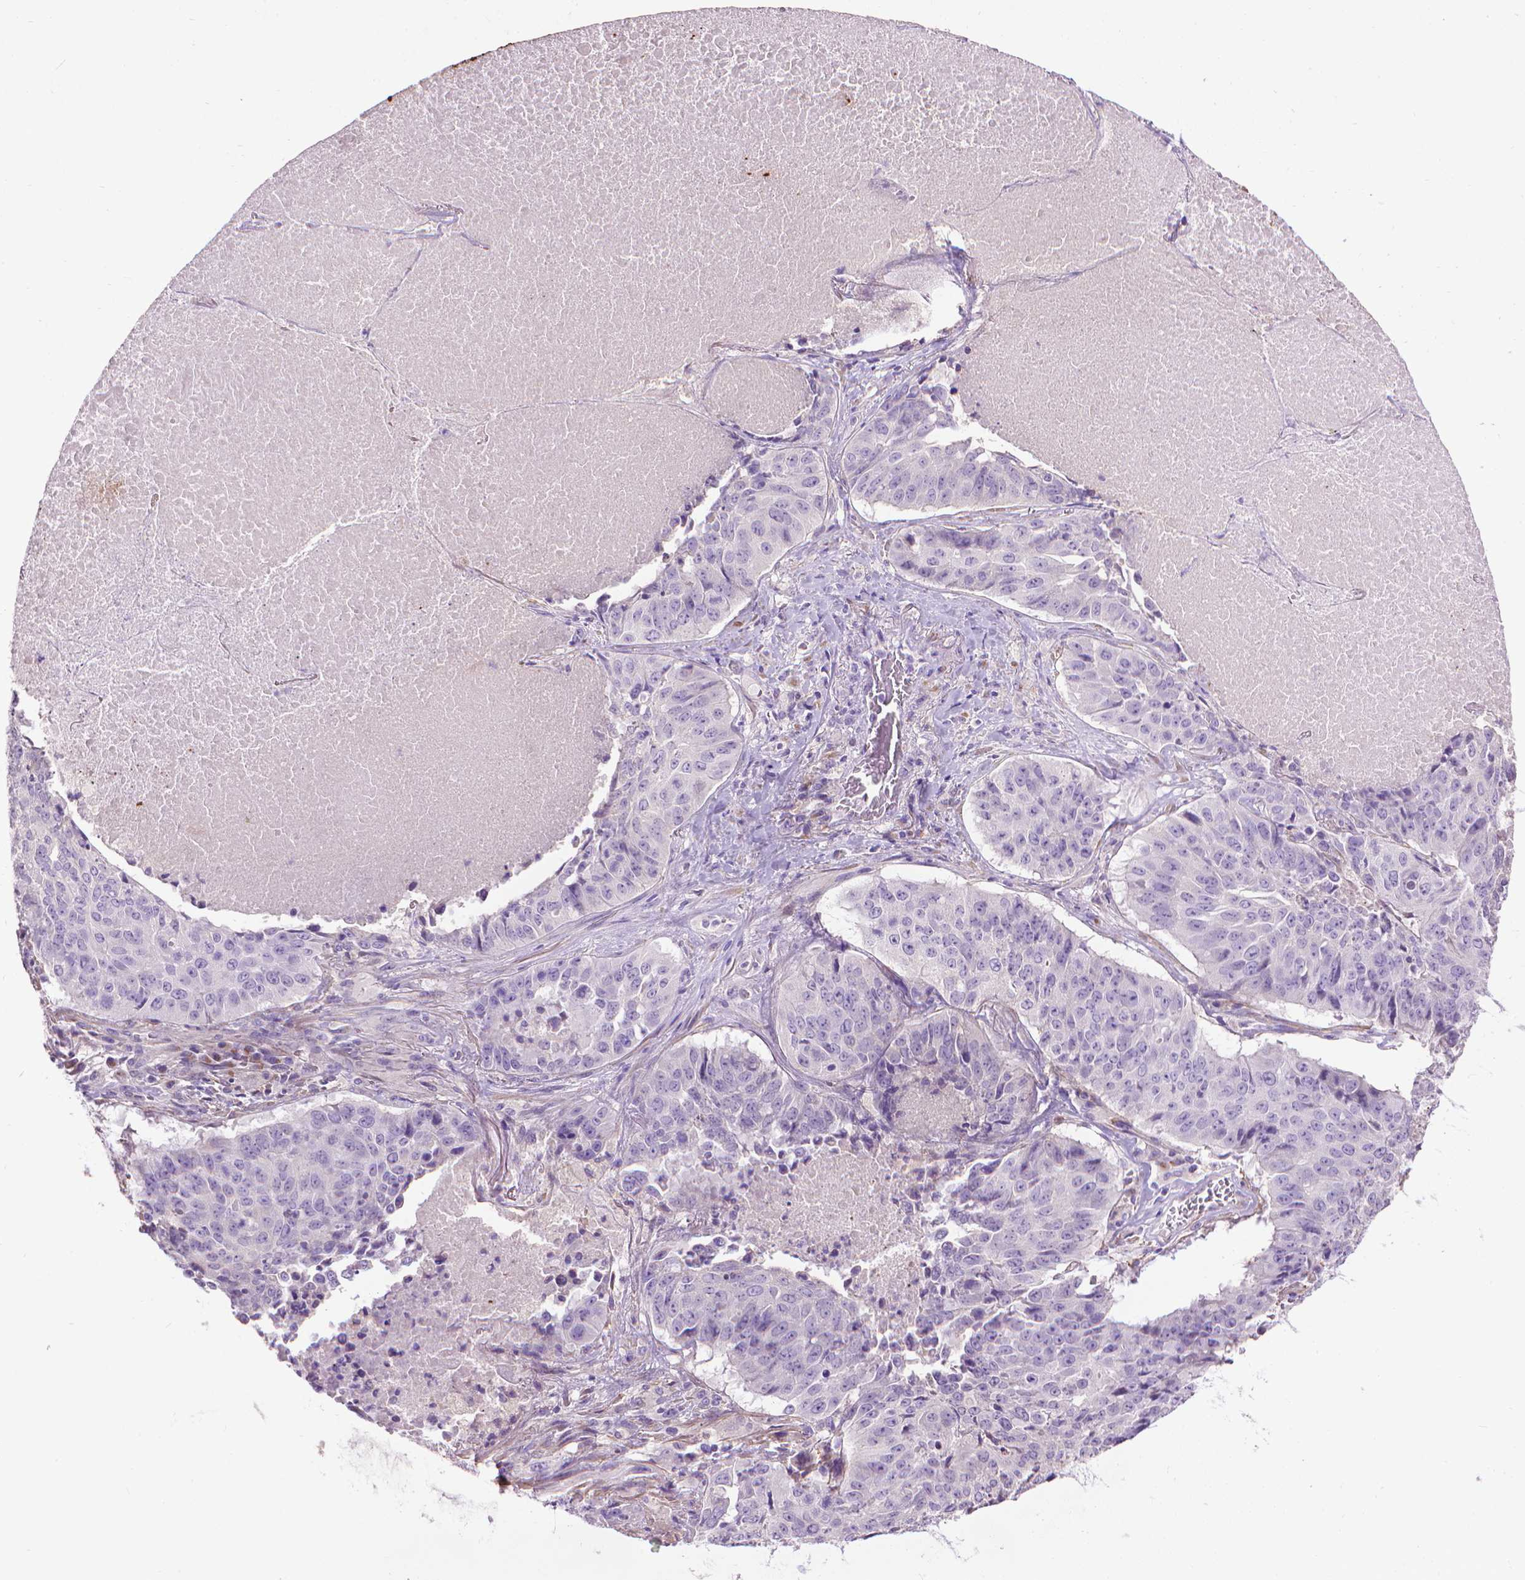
{"staining": {"intensity": "negative", "quantity": "none", "location": "none"}, "tissue": "lung cancer", "cell_type": "Tumor cells", "image_type": "cancer", "snomed": [{"axis": "morphology", "description": "Normal tissue, NOS"}, {"axis": "morphology", "description": "Squamous cell carcinoma, NOS"}, {"axis": "topography", "description": "Bronchus"}, {"axis": "topography", "description": "Lung"}], "caption": "Lung squamous cell carcinoma stained for a protein using immunohistochemistry displays no positivity tumor cells.", "gene": "AQP10", "patient": {"sex": "male", "age": 64}}